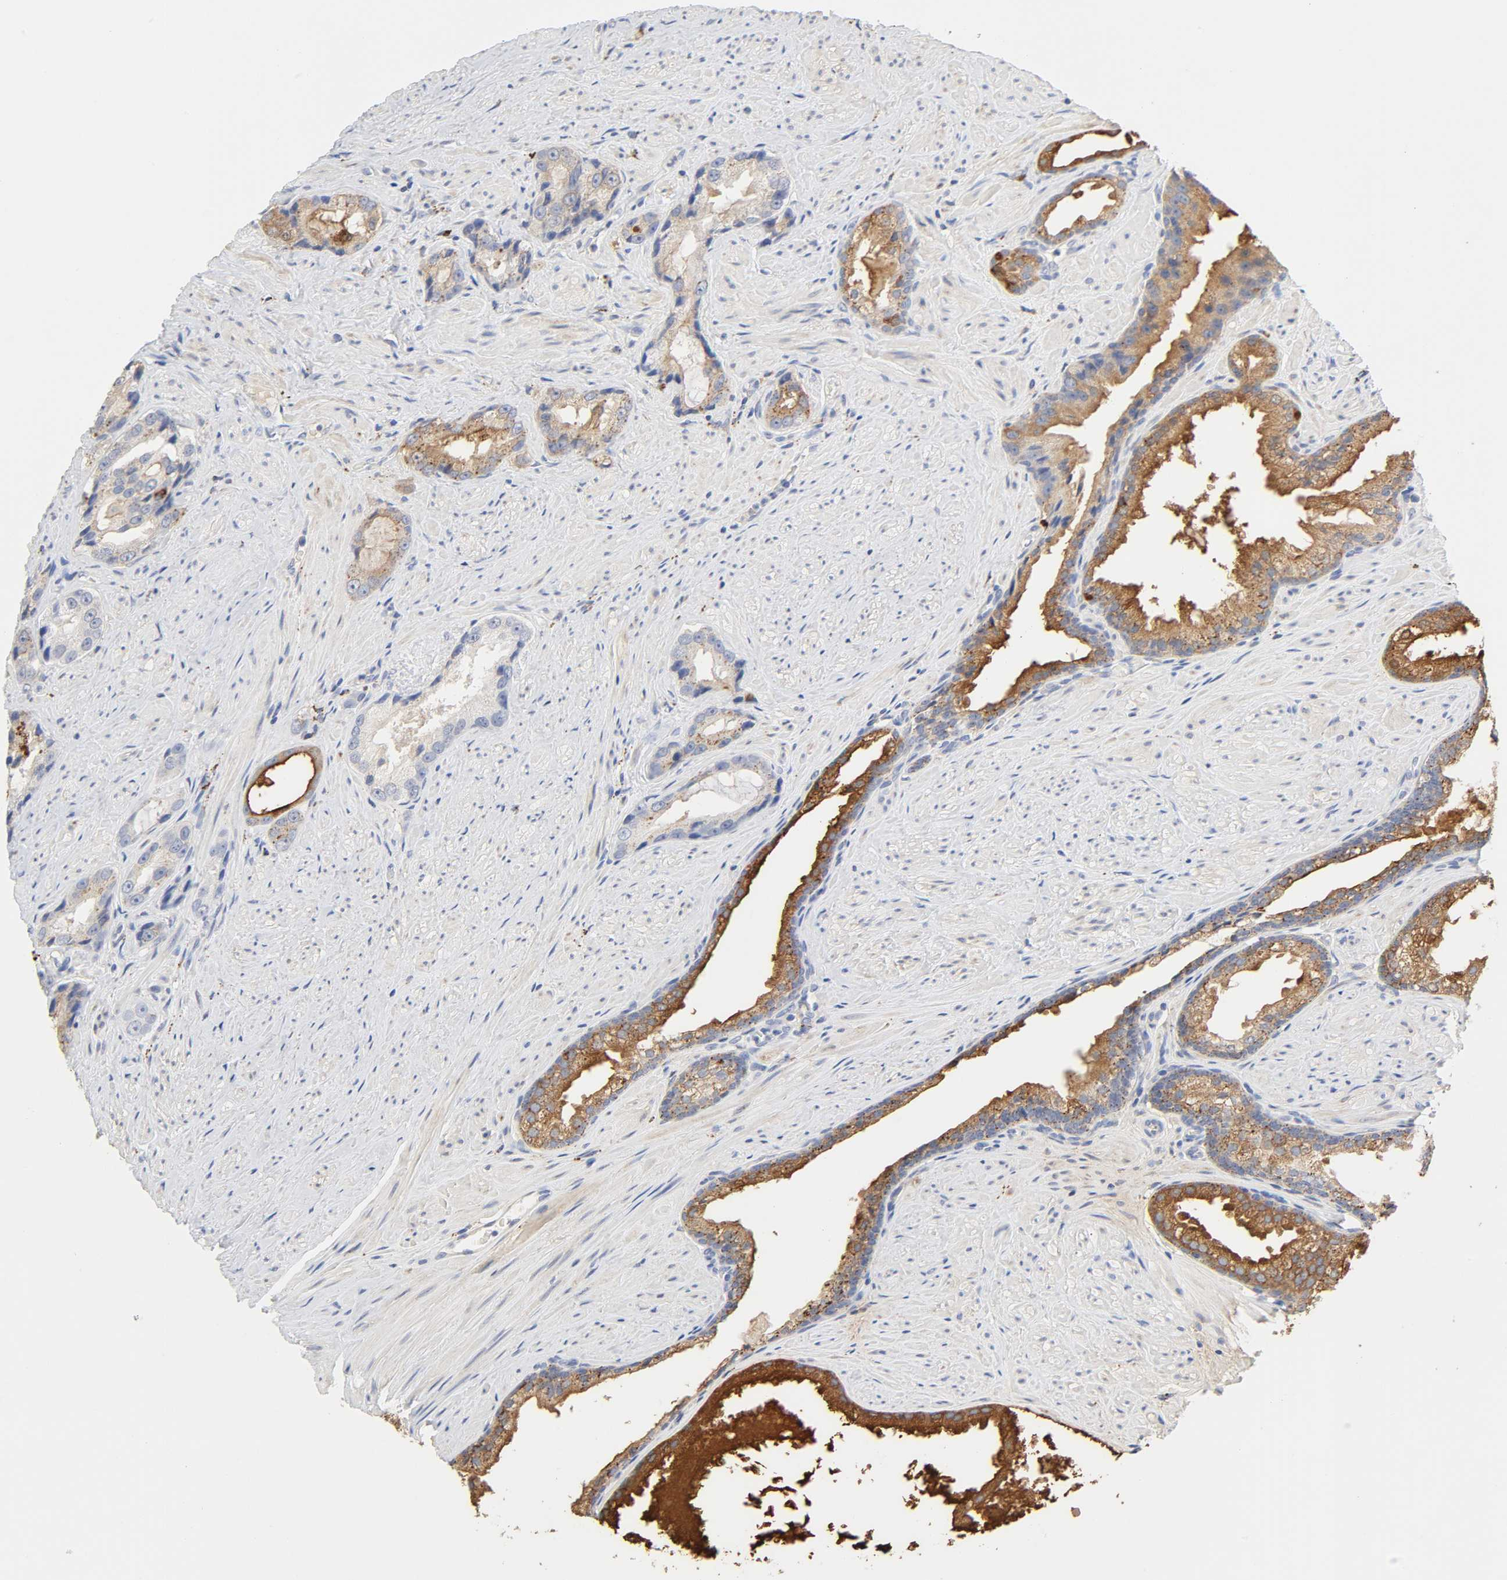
{"staining": {"intensity": "moderate", "quantity": "25%-75%", "location": "cytoplasmic/membranous"}, "tissue": "prostate cancer", "cell_type": "Tumor cells", "image_type": "cancer", "snomed": [{"axis": "morphology", "description": "Adenocarcinoma, Medium grade"}, {"axis": "topography", "description": "Prostate"}], "caption": "The photomicrograph reveals immunohistochemical staining of adenocarcinoma (medium-grade) (prostate). There is moderate cytoplasmic/membranous staining is seen in approximately 25%-75% of tumor cells. Nuclei are stained in blue.", "gene": "MAGEB17", "patient": {"sex": "male", "age": 60}}